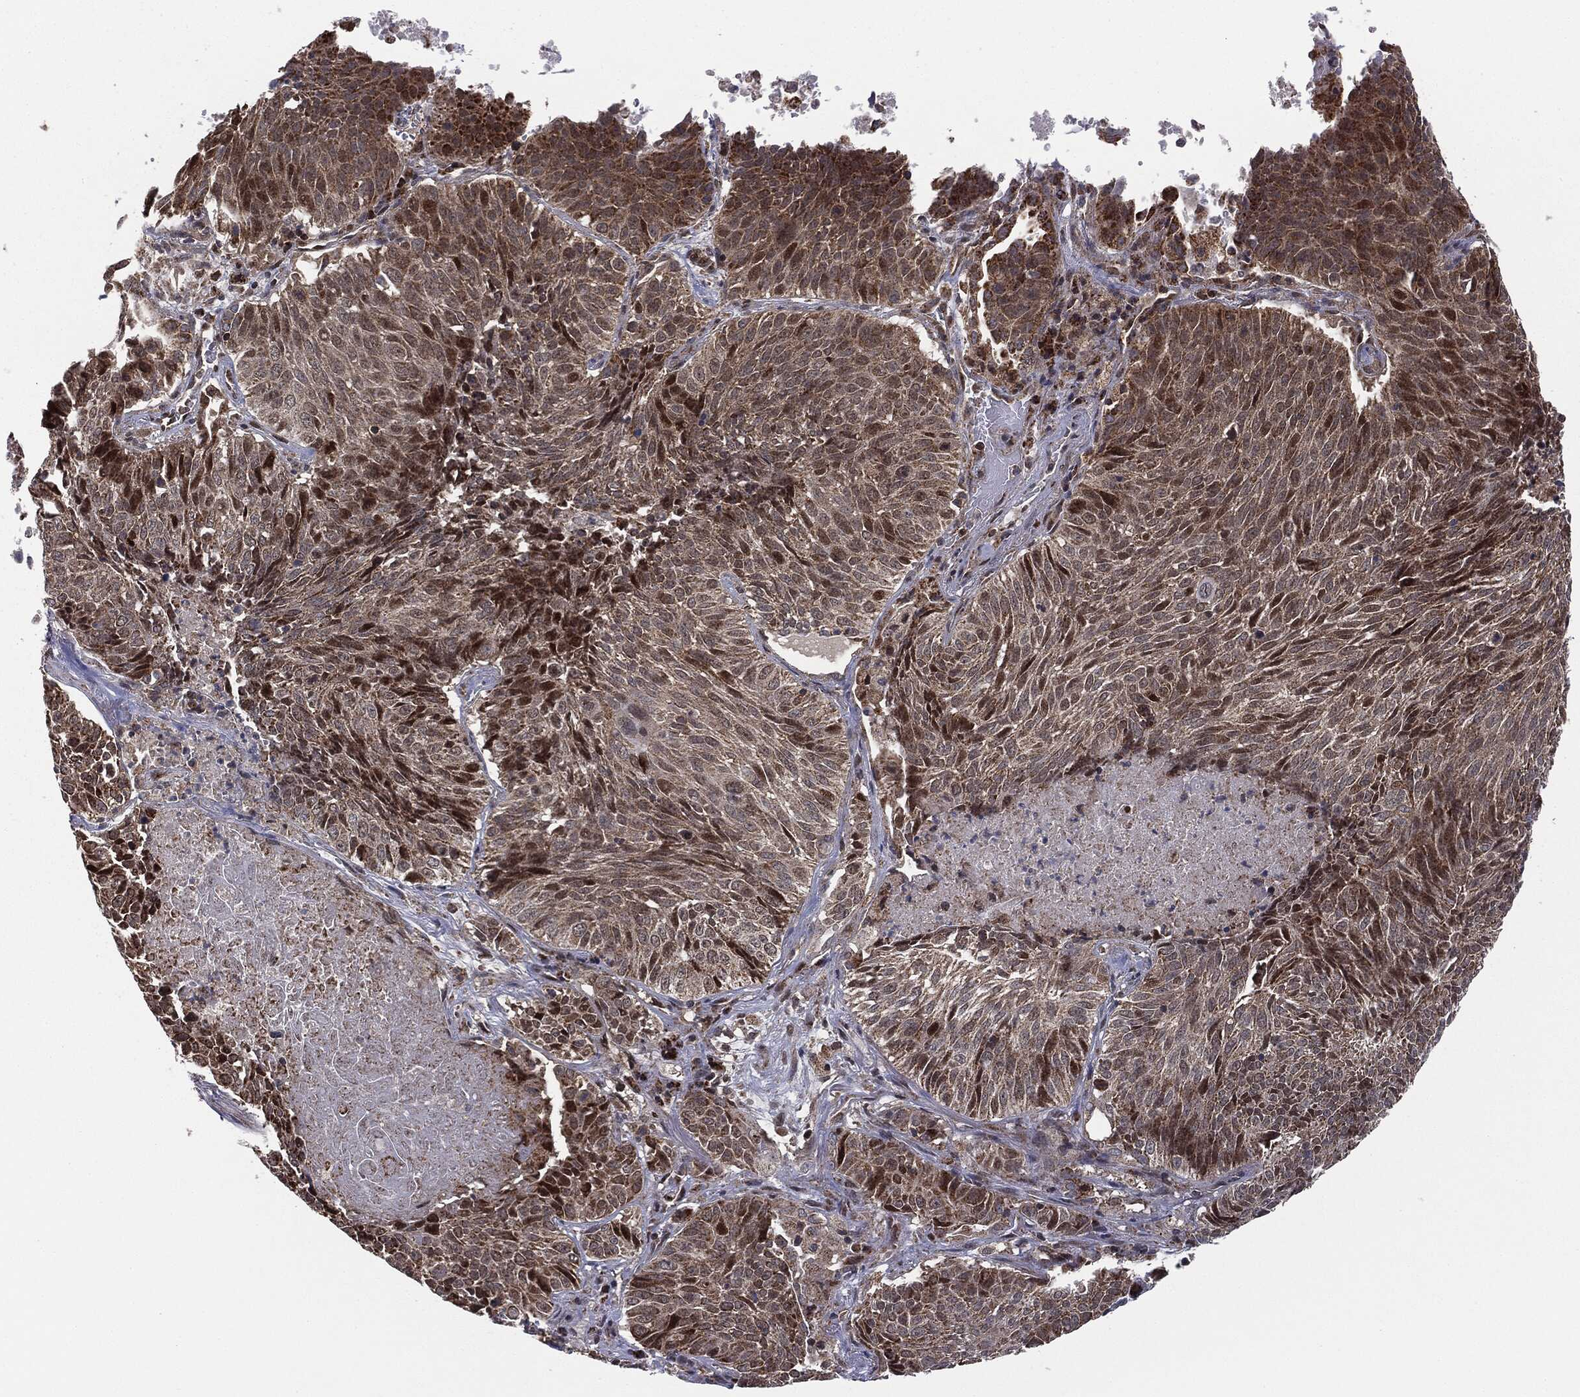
{"staining": {"intensity": "moderate", "quantity": ">75%", "location": "cytoplasmic/membranous"}, "tissue": "lung cancer", "cell_type": "Tumor cells", "image_type": "cancer", "snomed": [{"axis": "morphology", "description": "Squamous cell carcinoma, NOS"}, {"axis": "topography", "description": "Lung"}], "caption": "DAB (3,3'-diaminobenzidine) immunohistochemical staining of lung cancer (squamous cell carcinoma) reveals moderate cytoplasmic/membranous protein positivity in about >75% of tumor cells. (Stains: DAB (3,3'-diaminobenzidine) in brown, nuclei in blue, Microscopy: brightfield microscopy at high magnification).", "gene": "MTOR", "patient": {"sex": "male", "age": 64}}